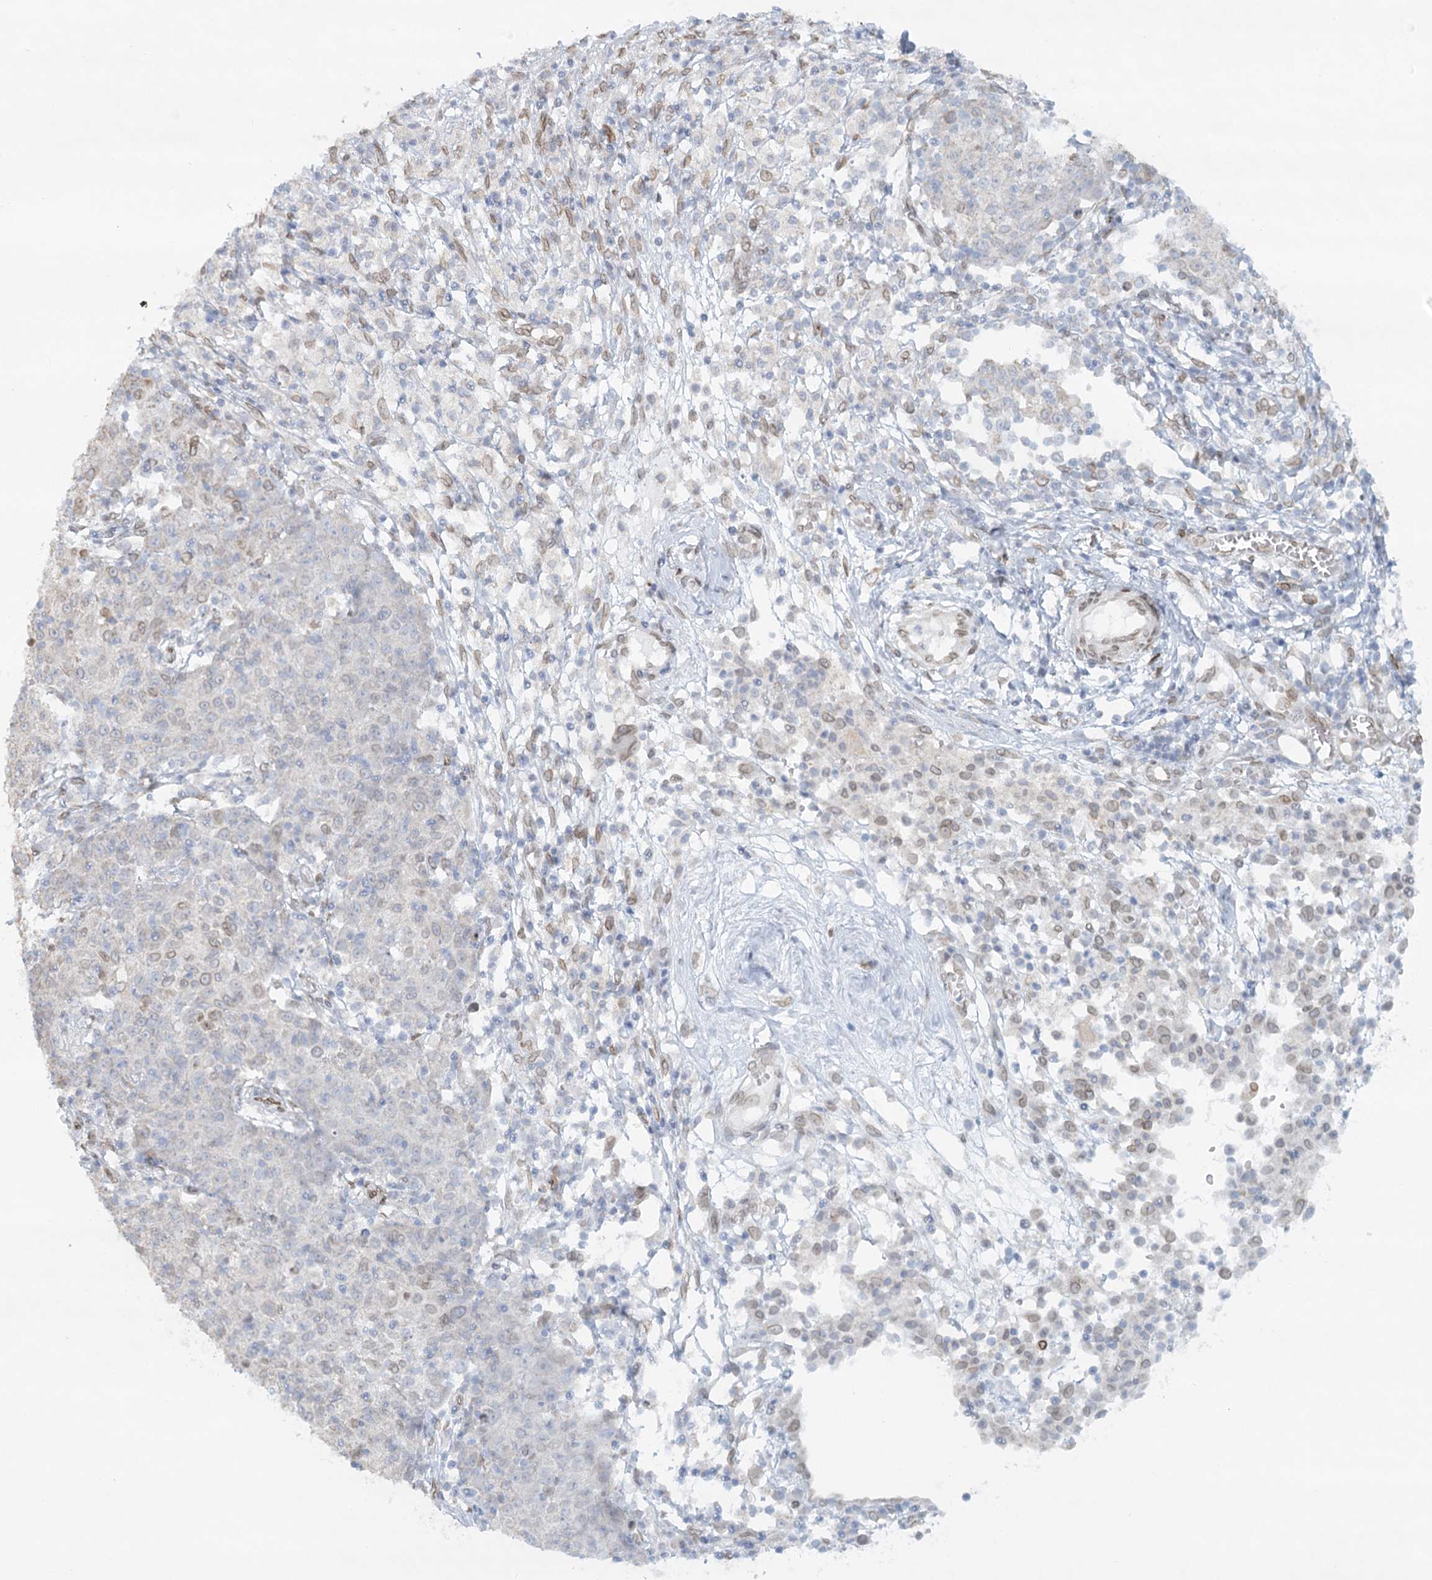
{"staining": {"intensity": "weak", "quantity": "<25%", "location": "cytoplasmic/membranous,nuclear"}, "tissue": "ovarian cancer", "cell_type": "Tumor cells", "image_type": "cancer", "snomed": [{"axis": "morphology", "description": "Carcinoma, endometroid"}, {"axis": "topography", "description": "Ovary"}], "caption": "This is an immunohistochemistry (IHC) photomicrograph of ovarian cancer (endometroid carcinoma). There is no positivity in tumor cells.", "gene": "VWA5A", "patient": {"sex": "female", "age": 42}}